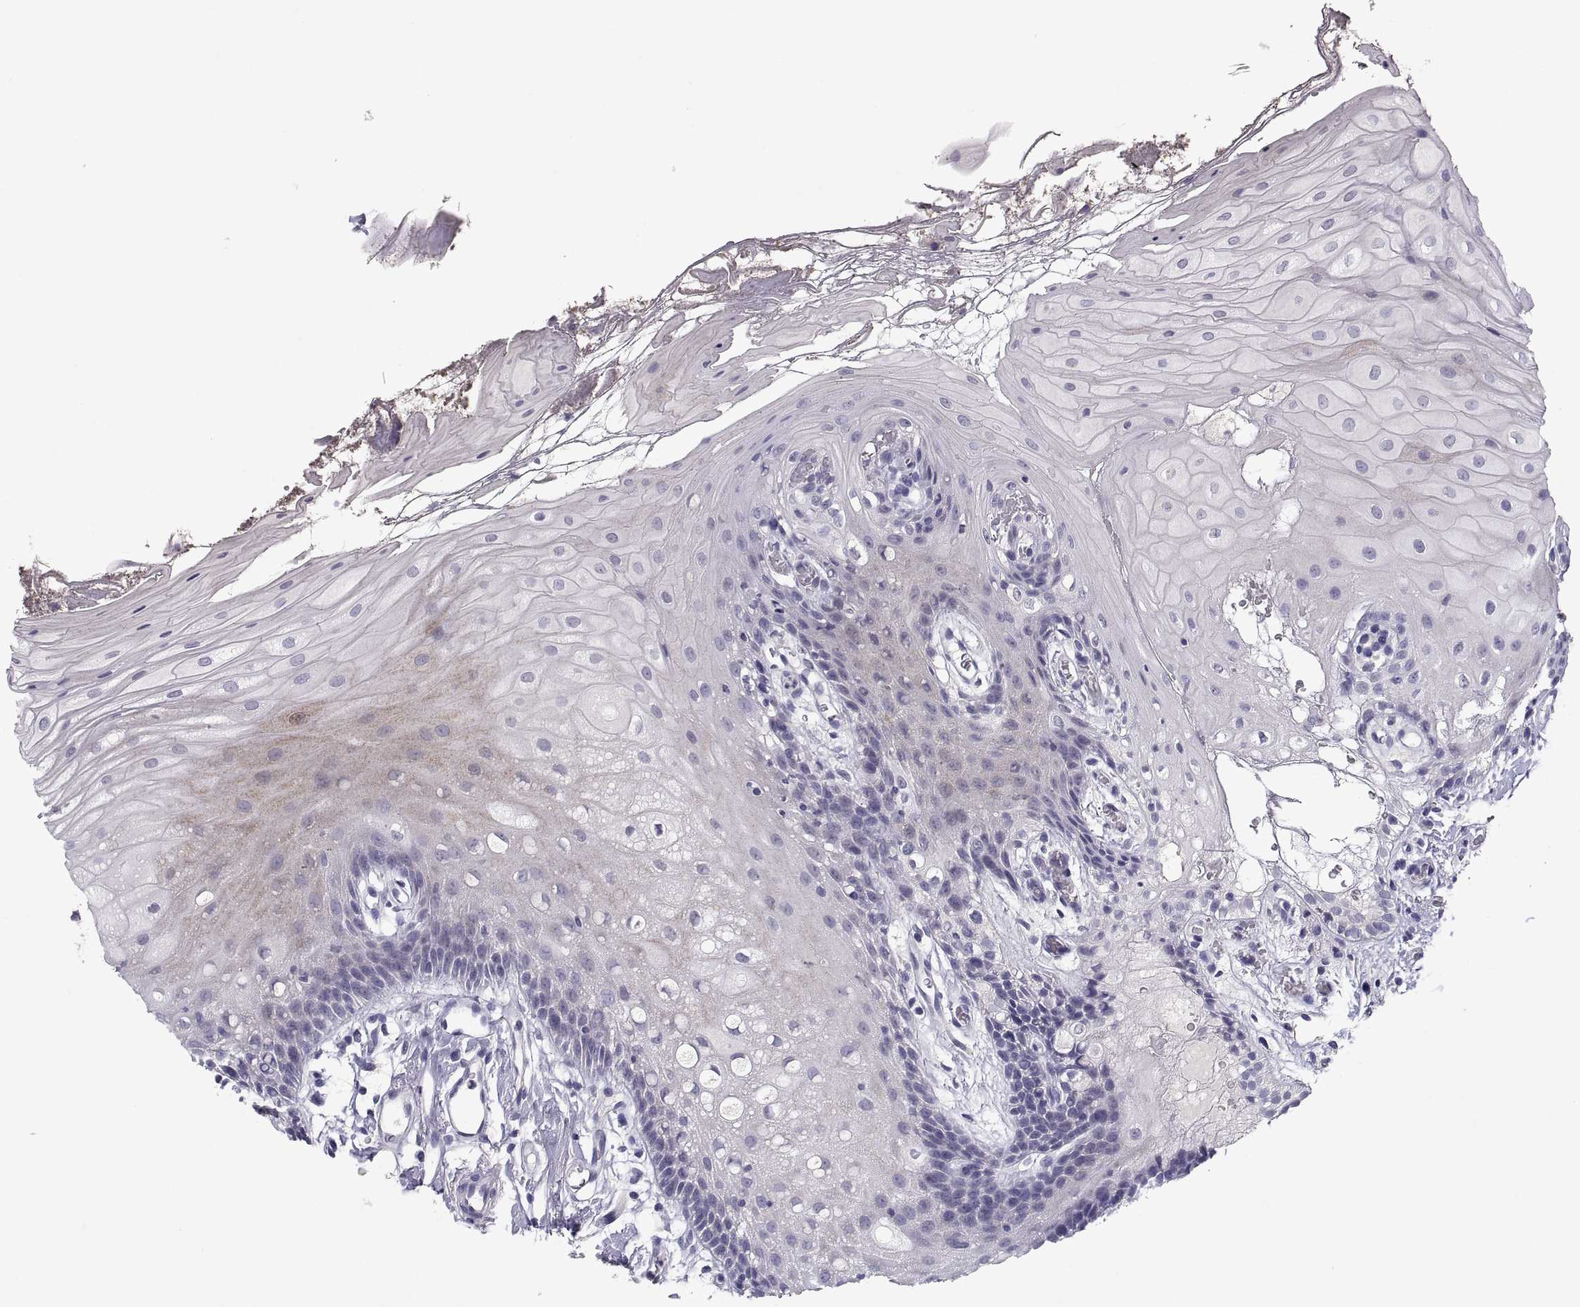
{"staining": {"intensity": "negative", "quantity": "none", "location": "none"}, "tissue": "oral mucosa", "cell_type": "Squamous epithelial cells", "image_type": "normal", "snomed": [{"axis": "morphology", "description": "Normal tissue, NOS"}, {"axis": "morphology", "description": "Squamous cell carcinoma, NOS"}, {"axis": "topography", "description": "Oral tissue"}, {"axis": "topography", "description": "Head-Neck"}], "caption": "Immunohistochemistry (IHC) of unremarkable oral mucosa exhibits no expression in squamous epithelial cells.", "gene": "PTN", "patient": {"sex": "male", "age": 69}}